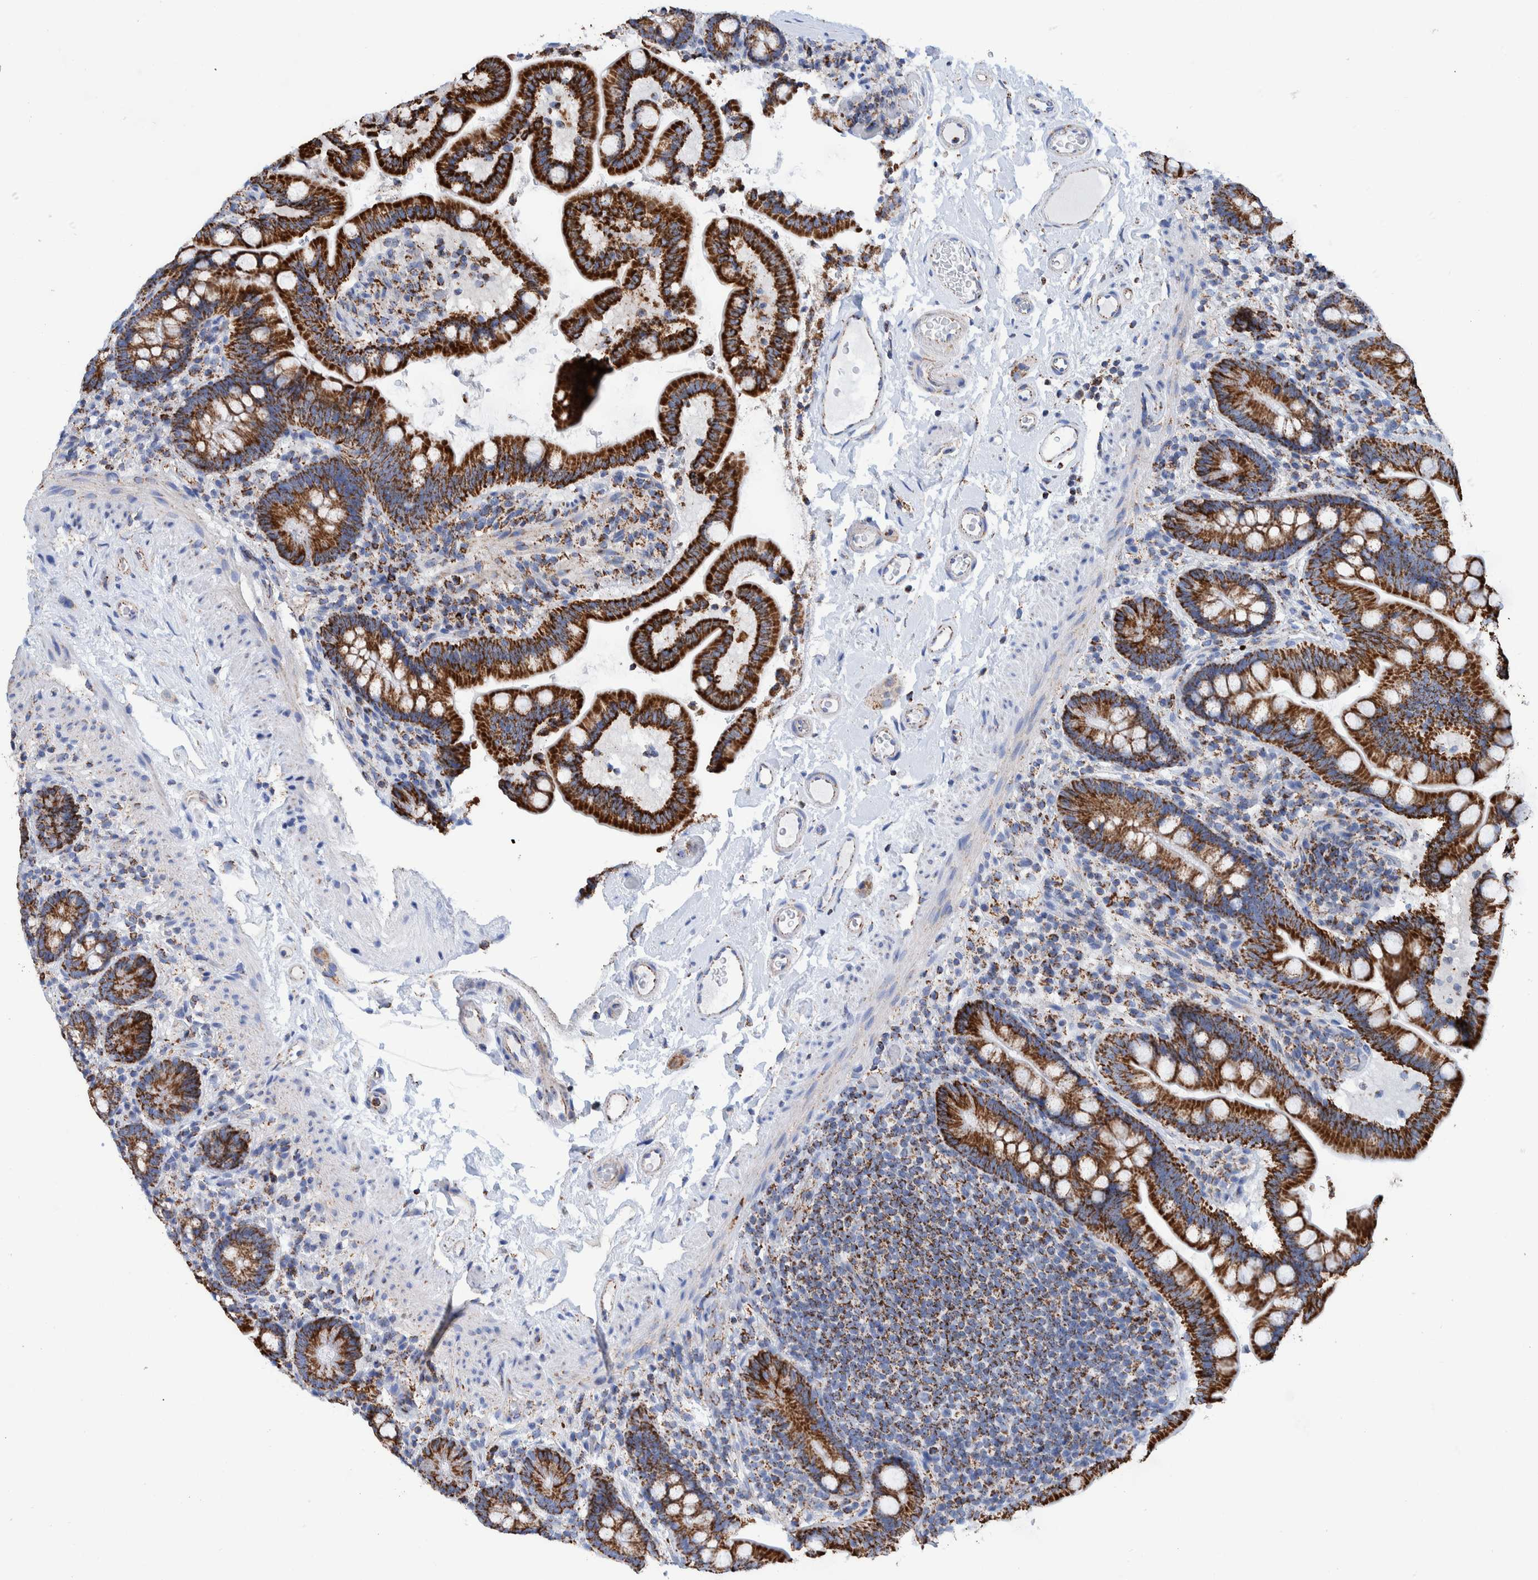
{"staining": {"intensity": "moderate", "quantity": ">75%", "location": "cytoplasmic/membranous"}, "tissue": "colon", "cell_type": "Endothelial cells", "image_type": "normal", "snomed": [{"axis": "morphology", "description": "Normal tissue, NOS"}, {"axis": "topography", "description": "Smooth muscle"}, {"axis": "topography", "description": "Colon"}], "caption": "Protein analysis of unremarkable colon demonstrates moderate cytoplasmic/membranous expression in approximately >75% of endothelial cells.", "gene": "DECR1", "patient": {"sex": "male", "age": 73}}